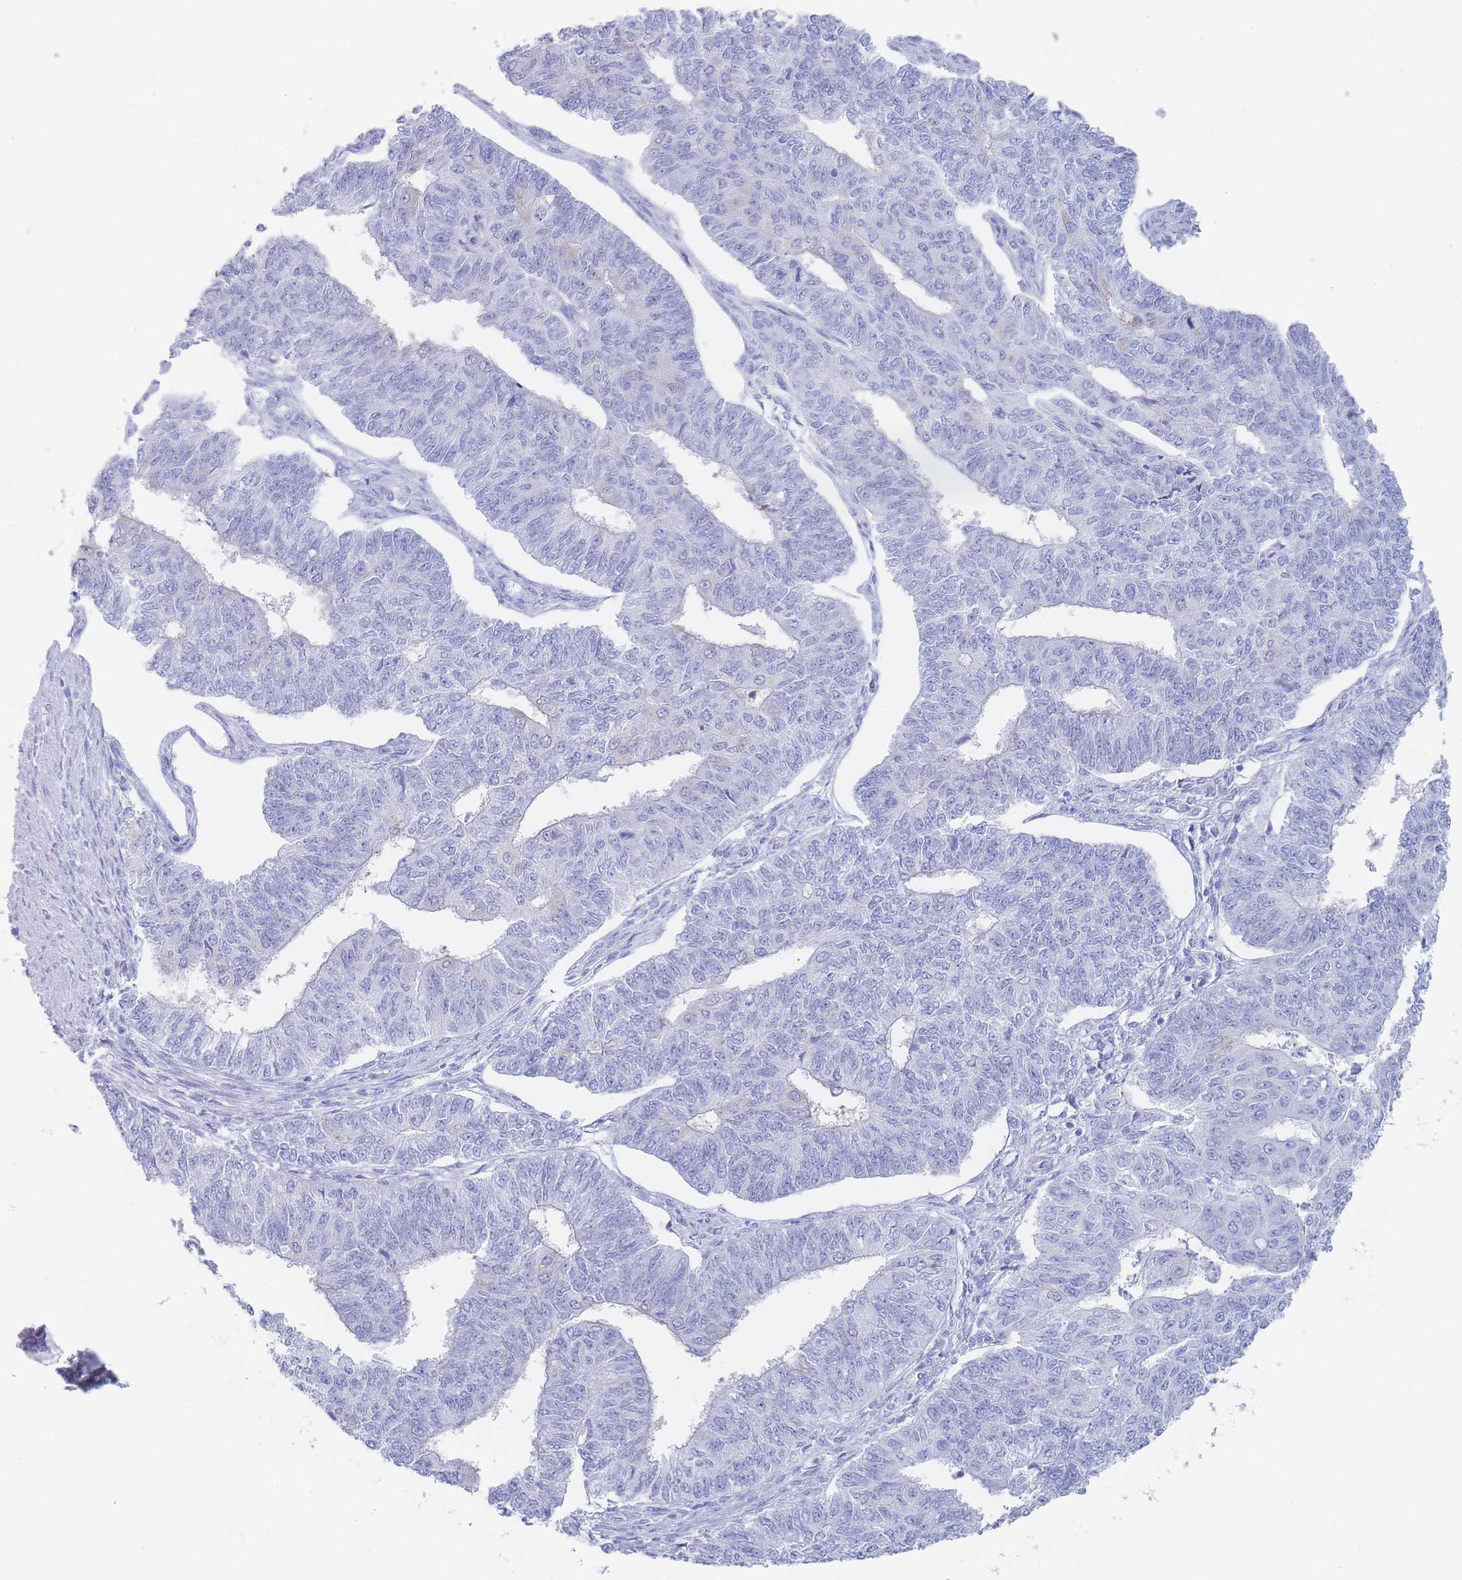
{"staining": {"intensity": "negative", "quantity": "none", "location": "none"}, "tissue": "endometrial cancer", "cell_type": "Tumor cells", "image_type": "cancer", "snomed": [{"axis": "morphology", "description": "Adenocarcinoma, NOS"}, {"axis": "topography", "description": "Endometrium"}], "caption": "Human endometrial adenocarcinoma stained for a protein using immunohistochemistry (IHC) reveals no expression in tumor cells.", "gene": "LZTFL1", "patient": {"sex": "female", "age": 32}}